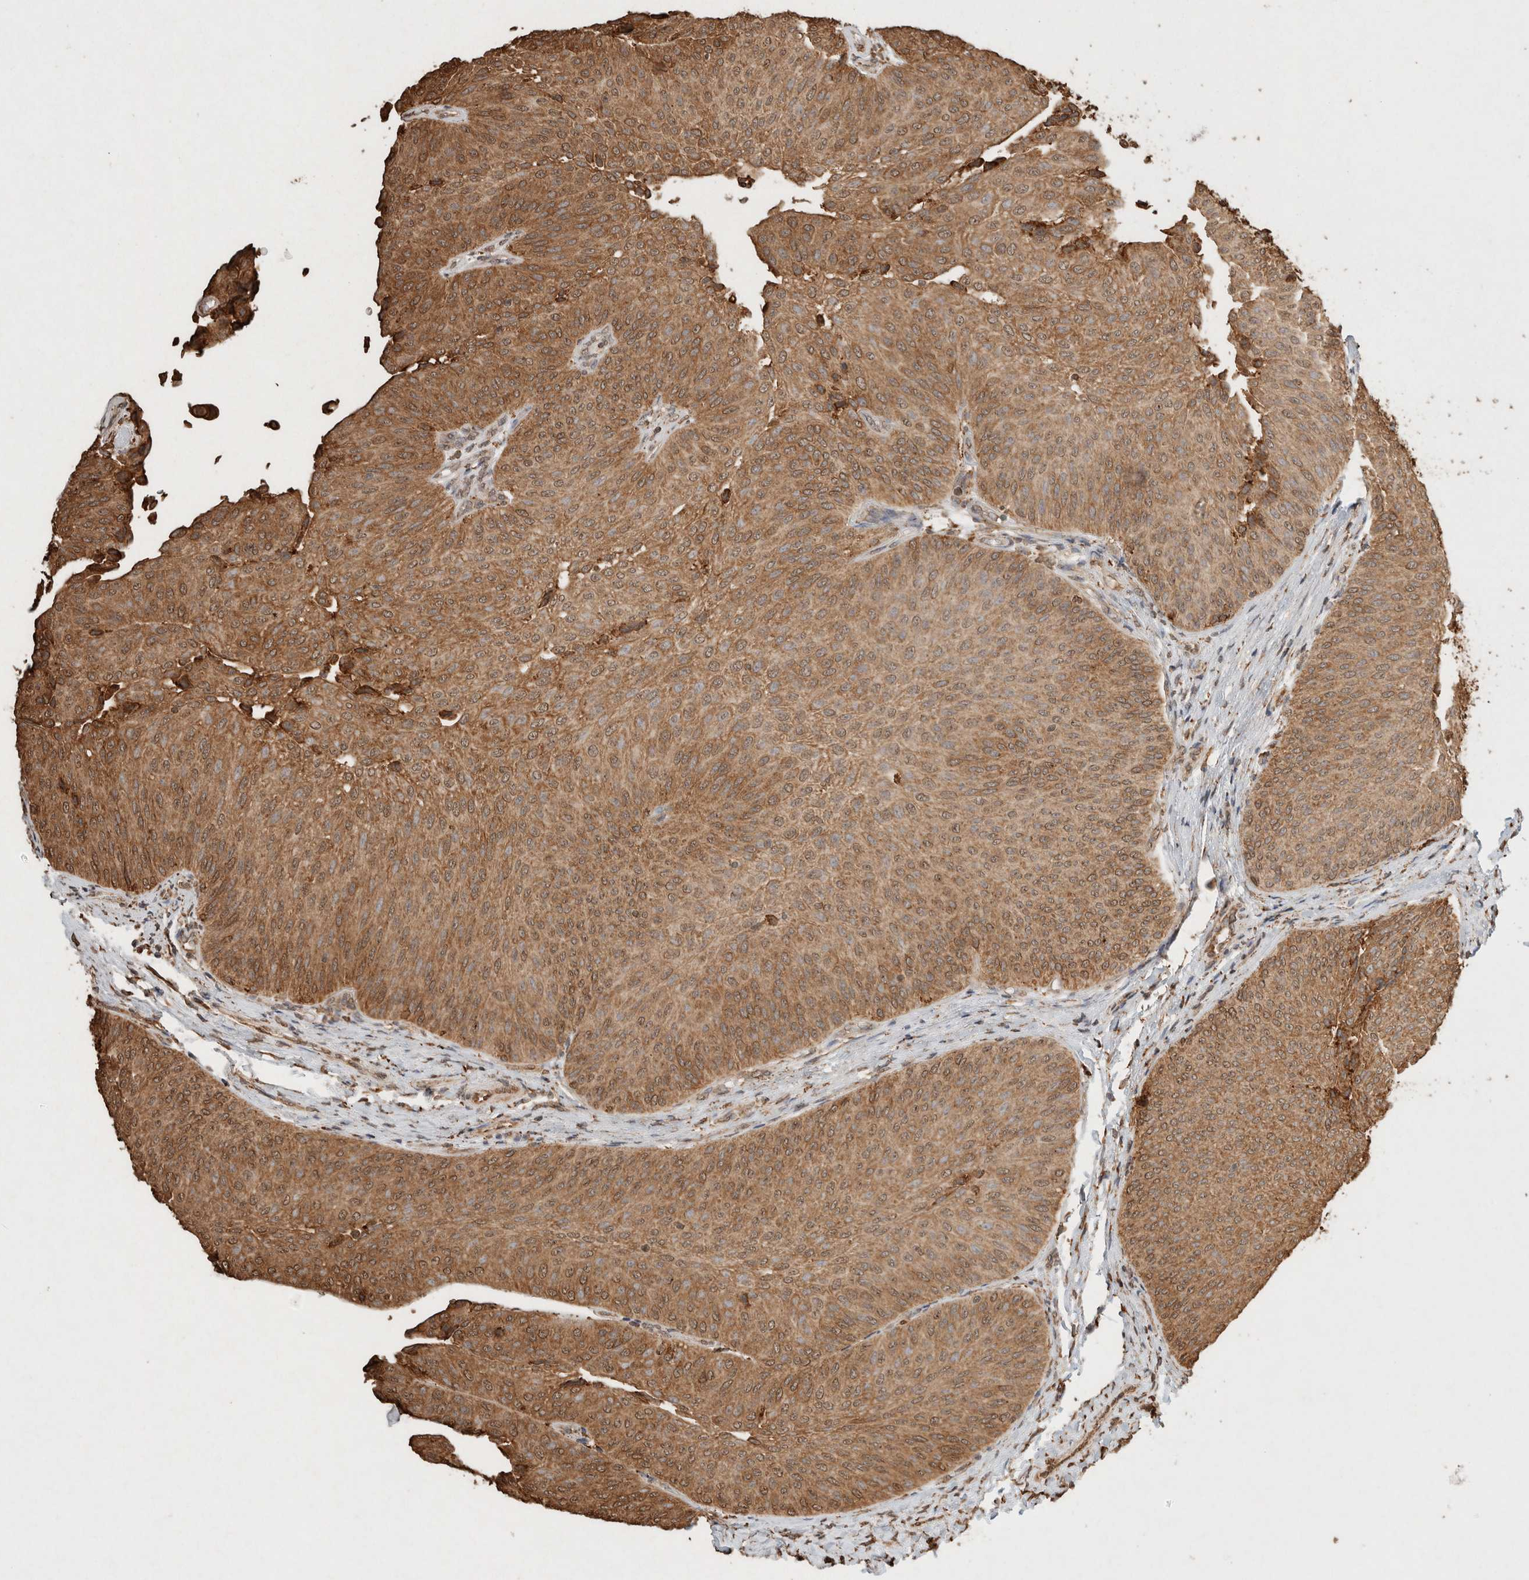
{"staining": {"intensity": "moderate", "quantity": ">75%", "location": "cytoplasmic/membranous"}, "tissue": "urothelial cancer", "cell_type": "Tumor cells", "image_type": "cancer", "snomed": [{"axis": "morphology", "description": "Urothelial carcinoma, Low grade"}, {"axis": "topography", "description": "Urinary bladder"}], "caption": "A brown stain shows moderate cytoplasmic/membranous expression of a protein in human urothelial cancer tumor cells.", "gene": "ERAP1", "patient": {"sex": "female", "age": 60}}